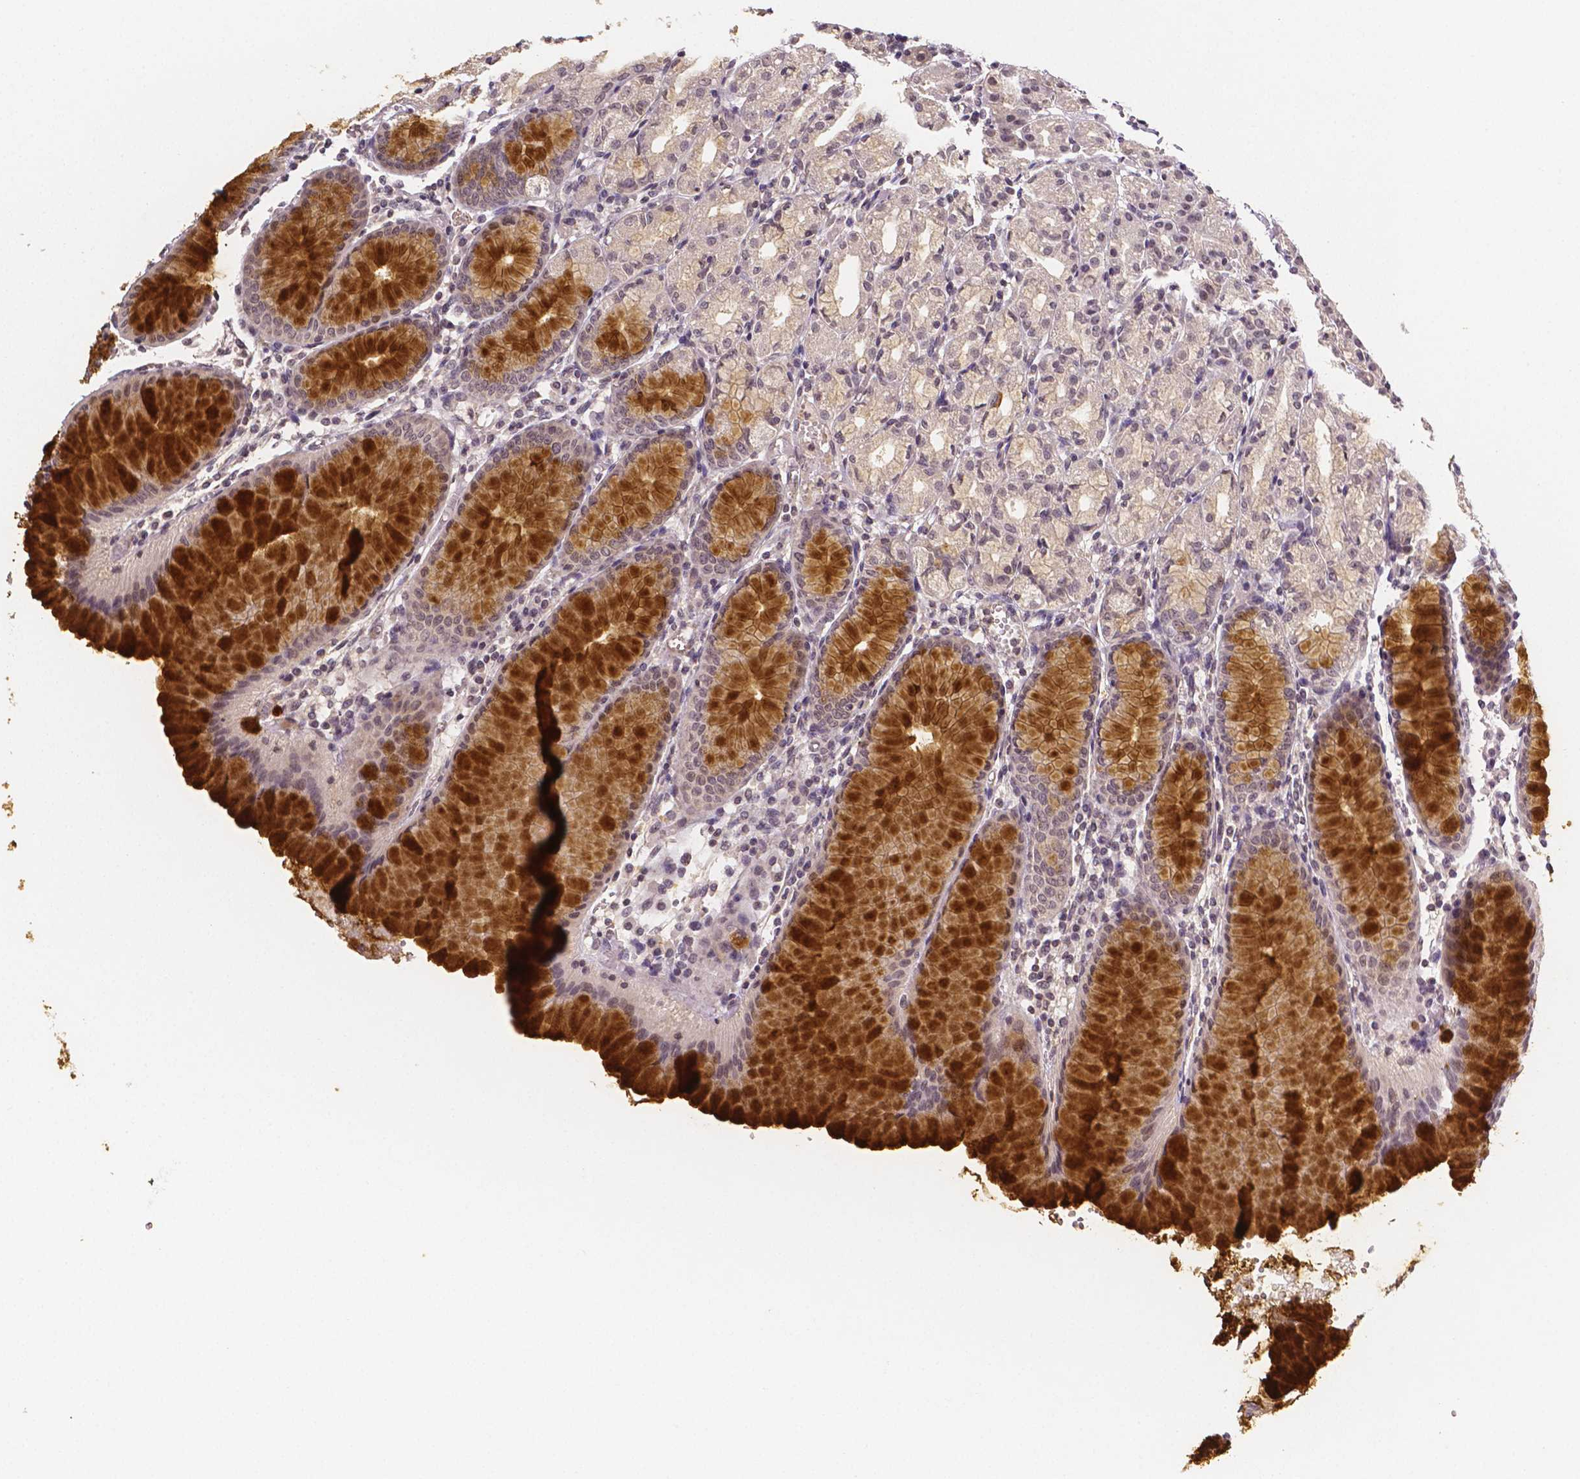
{"staining": {"intensity": "strong", "quantity": "25%-75%", "location": "cytoplasmic/membranous"}, "tissue": "stomach", "cell_type": "Glandular cells", "image_type": "normal", "snomed": [{"axis": "morphology", "description": "Normal tissue, NOS"}, {"axis": "topography", "description": "Stomach"}], "caption": "The micrograph displays immunohistochemical staining of unremarkable stomach. There is strong cytoplasmic/membranous staining is identified in about 25%-75% of glandular cells.", "gene": "NRGN", "patient": {"sex": "female", "age": 57}}